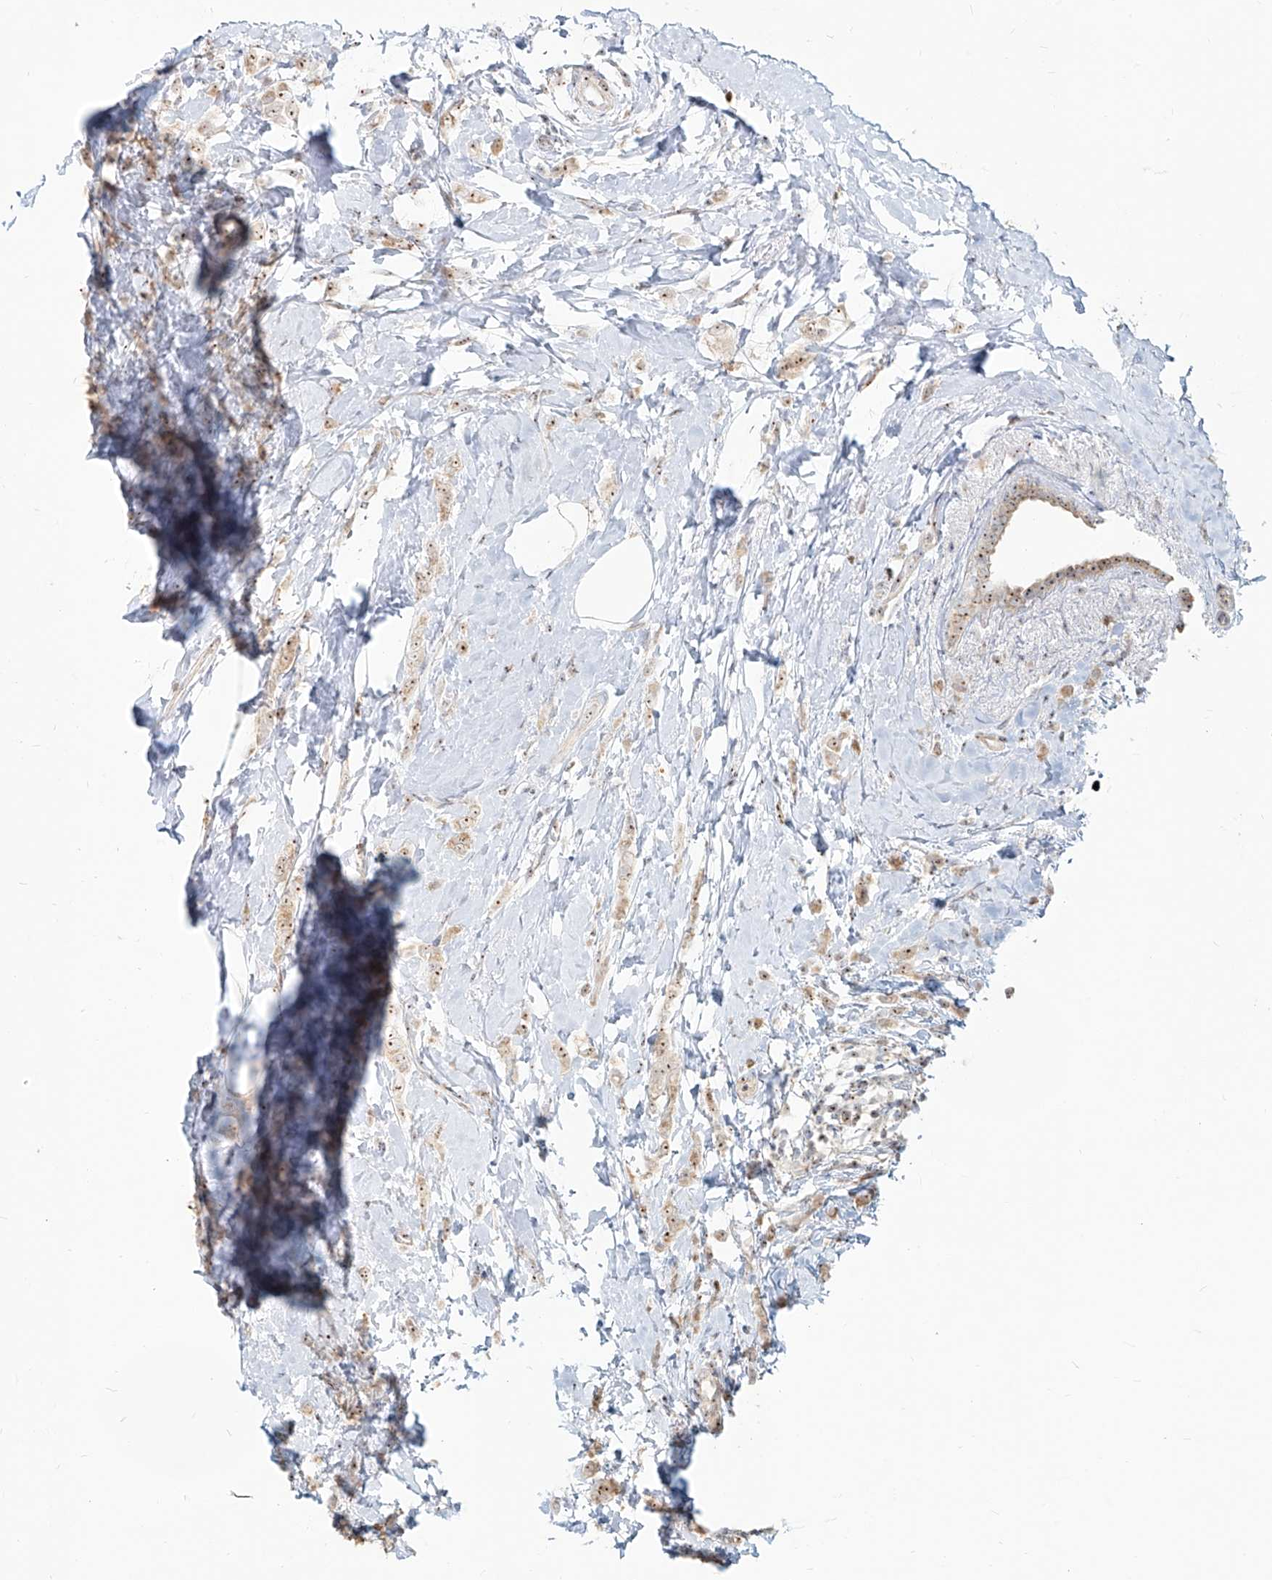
{"staining": {"intensity": "weak", "quantity": ">75%", "location": "nuclear"}, "tissue": "breast cancer", "cell_type": "Tumor cells", "image_type": "cancer", "snomed": [{"axis": "morphology", "description": "Lobular carcinoma"}, {"axis": "topography", "description": "Breast"}], "caption": "Weak nuclear protein staining is identified in approximately >75% of tumor cells in breast lobular carcinoma.", "gene": "BYSL", "patient": {"sex": "female", "age": 47}}